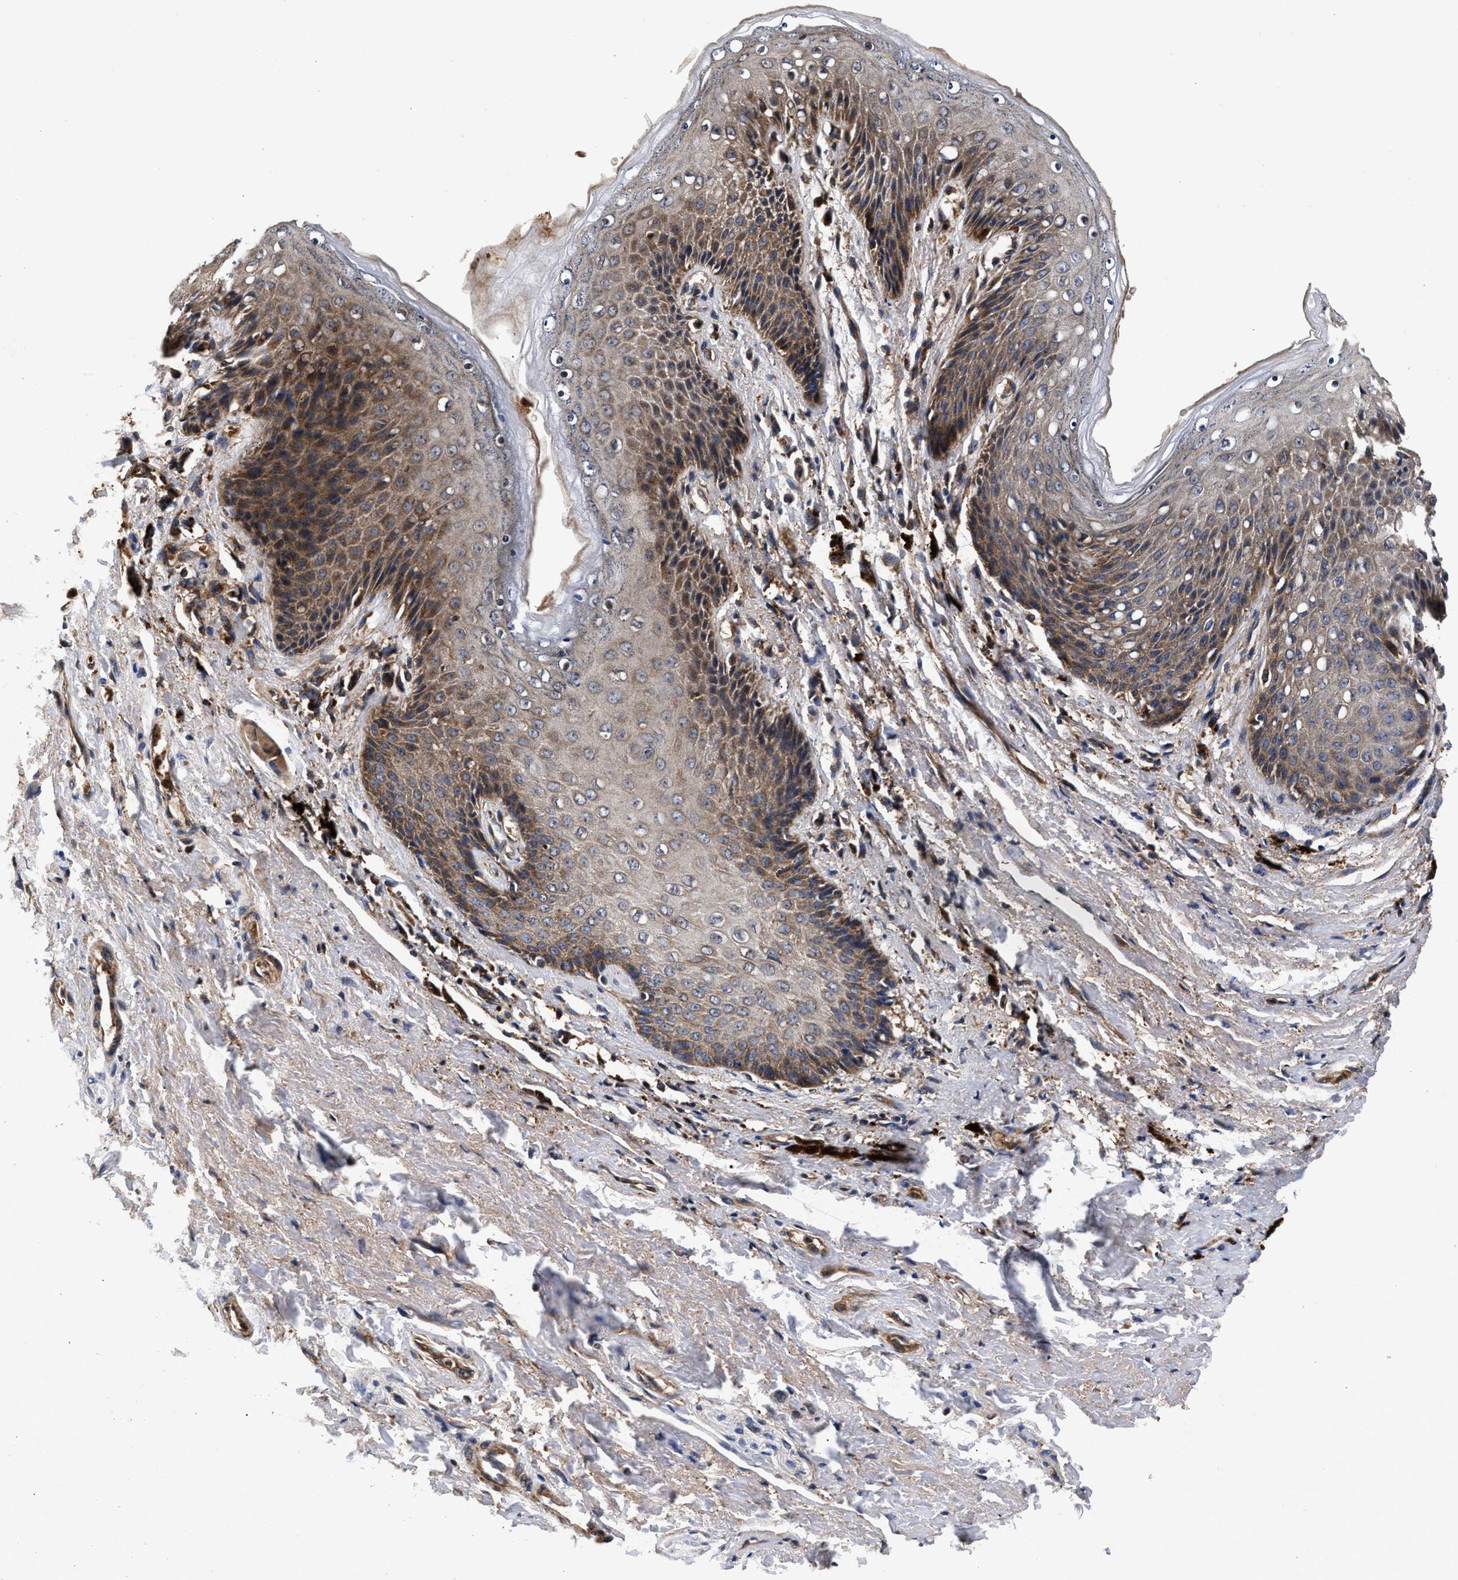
{"staining": {"intensity": "moderate", "quantity": ">75%", "location": "cytoplasmic/membranous"}, "tissue": "skin", "cell_type": "Epidermal cells", "image_type": "normal", "snomed": [{"axis": "morphology", "description": "Normal tissue, NOS"}, {"axis": "topography", "description": "Anal"}], "caption": "Immunohistochemistry (IHC) image of unremarkable skin: skin stained using IHC displays medium levels of moderate protein expression localized specifically in the cytoplasmic/membranous of epidermal cells, appearing as a cytoplasmic/membranous brown color.", "gene": "NFKB2", "patient": {"sex": "female", "age": 46}}